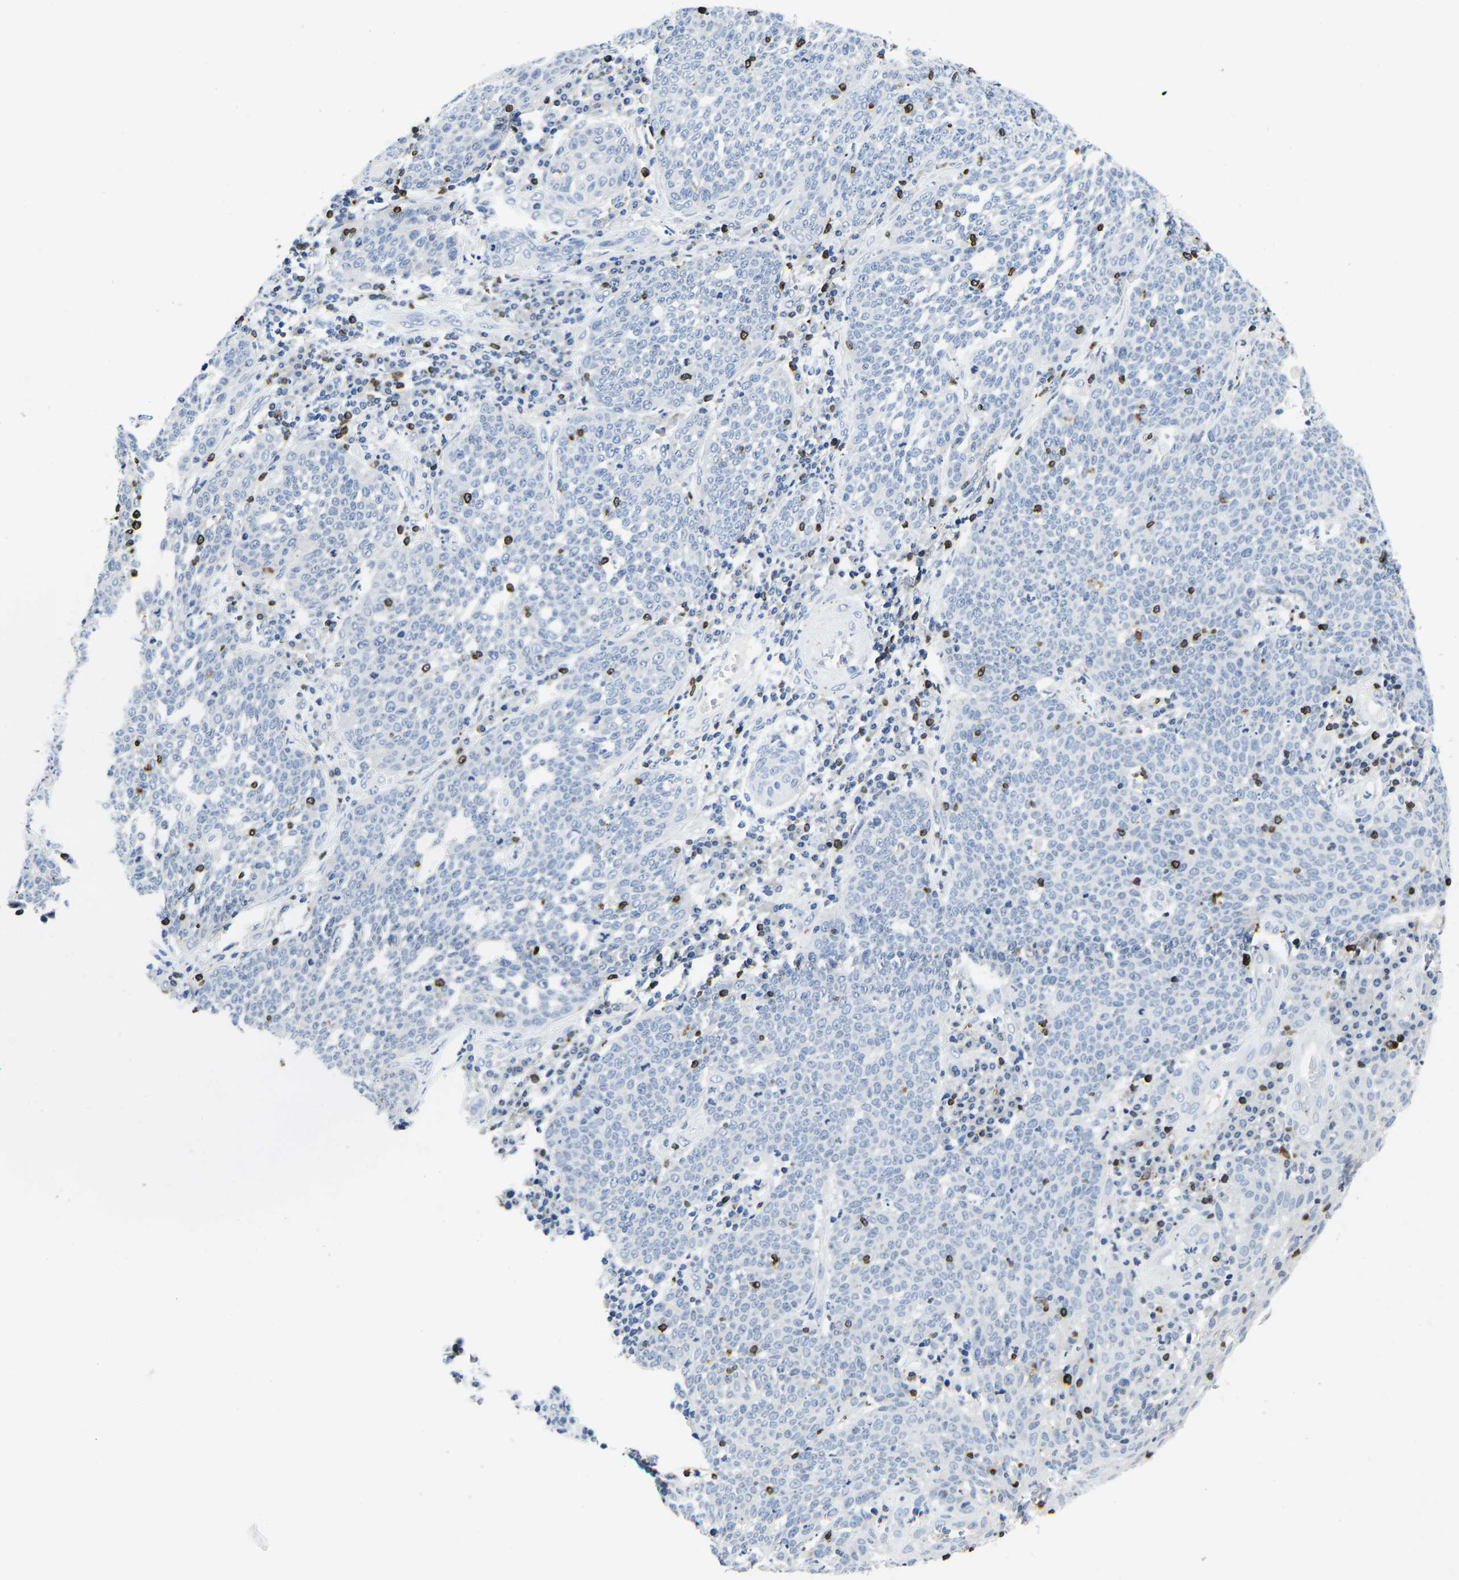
{"staining": {"intensity": "negative", "quantity": "none", "location": "none"}, "tissue": "cervical cancer", "cell_type": "Tumor cells", "image_type": "cancer", "snomed": [{"axis": "morphology", "description": "Squamous cell carcinoma, NOS"}, {"axis": "topography", "description": "Cervix"}], "caption": "Immunohistochemical staining of cervical squamous cell carcinoma demonstrates no significant positivity in tumor cells.", "gene": "CTSW", "patient": {"sex": "female", "age": 34}}